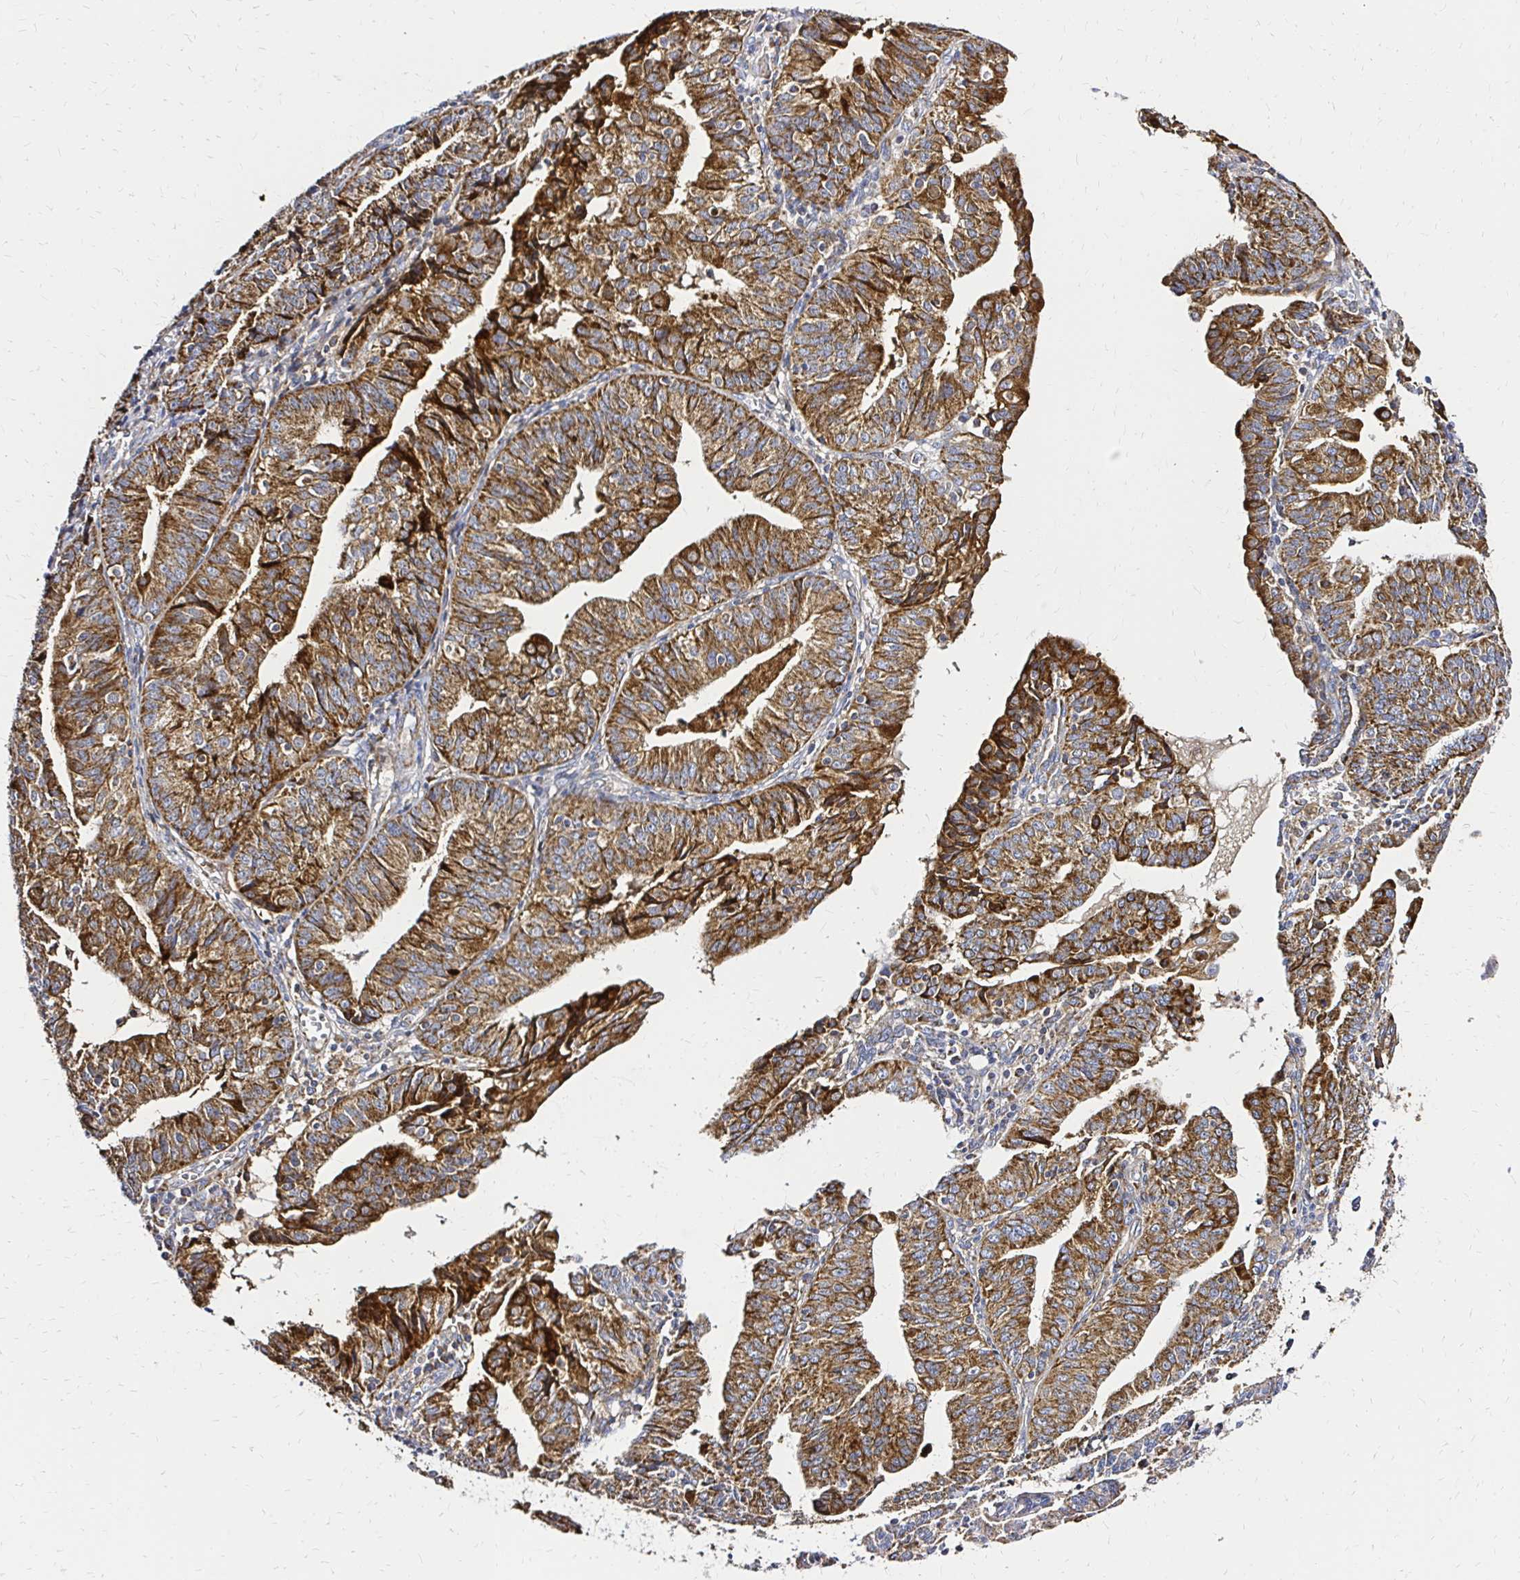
{"staining": {"intensity": "strong", "quantity": ">75%", "location": "cytoplasmic/membranous"}, "tissue": "endometrial cancer", "cell_type": "Tumor cells", "image_type": "cancer", "snomed": [{"axis": "morphology", "description": "Adenocarcinoma, NOS"}, {"axis": "topography", "description": "Endometrium"}], "caption": "Endometrial adenocarcinoma stained for a protein (brown) exhibits strong cytoplasmic/membranous positive expression in approximately >75% of tumor cells.", "gene": "MRPL13", "patient": {"sex": "female", "age": 56}}